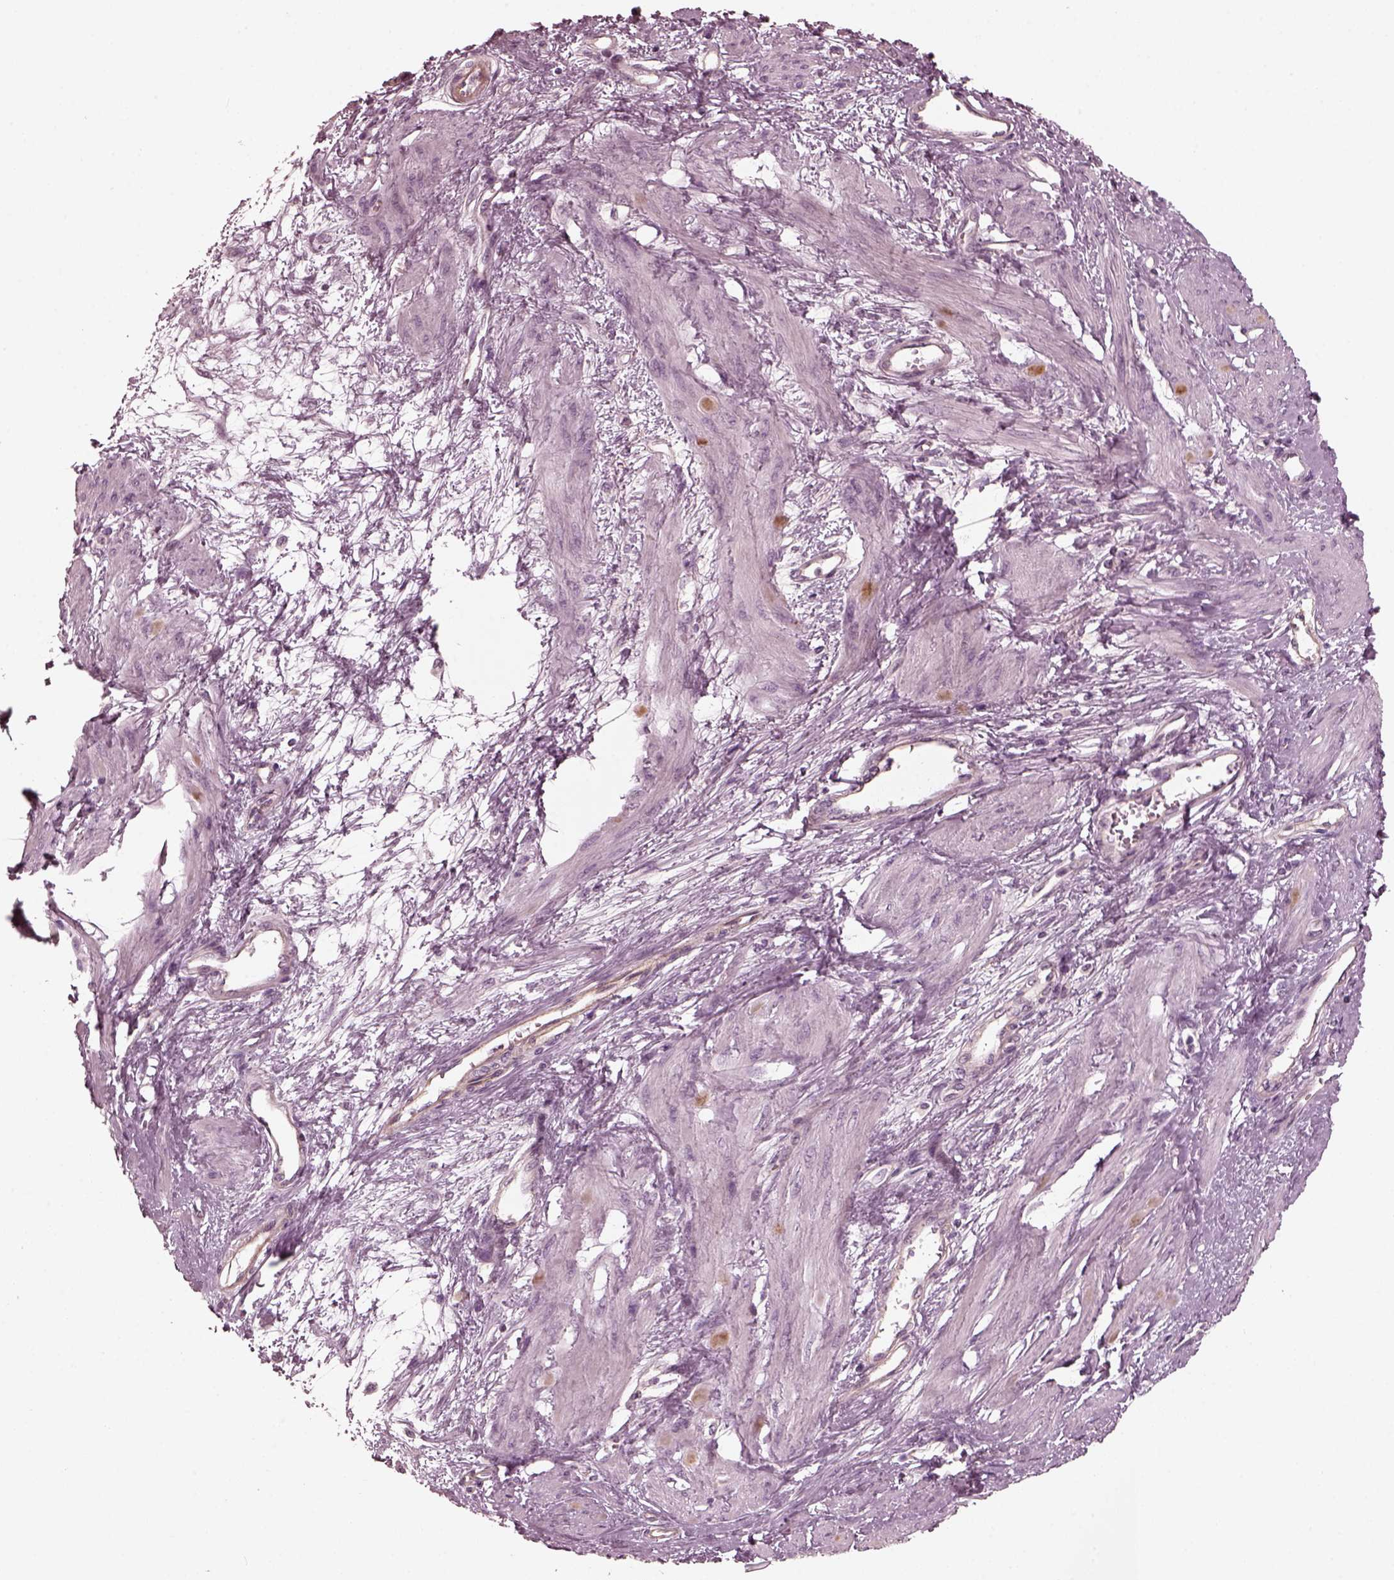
{"staining": {"intensity": "negative", "quantity": "none", "location": "none"}, "tissue": "smooth muscle", "cell_type": "Smooth muscle cells", "image_type": "normal", "snomed": [{"axis": "morphology", "description": "Normal tissue, NOS"}, {"axis": "topography", "description": "Smooth muscle"}, {"axis": "topography", "description": "Uterus"}], "caption": "Immunohistochemistry of unremarkable human smooth muscle reveals no positivity in smooth muscle cells.", "gene": "KIF6", "patient": {"sex": "female", "age": 39}}